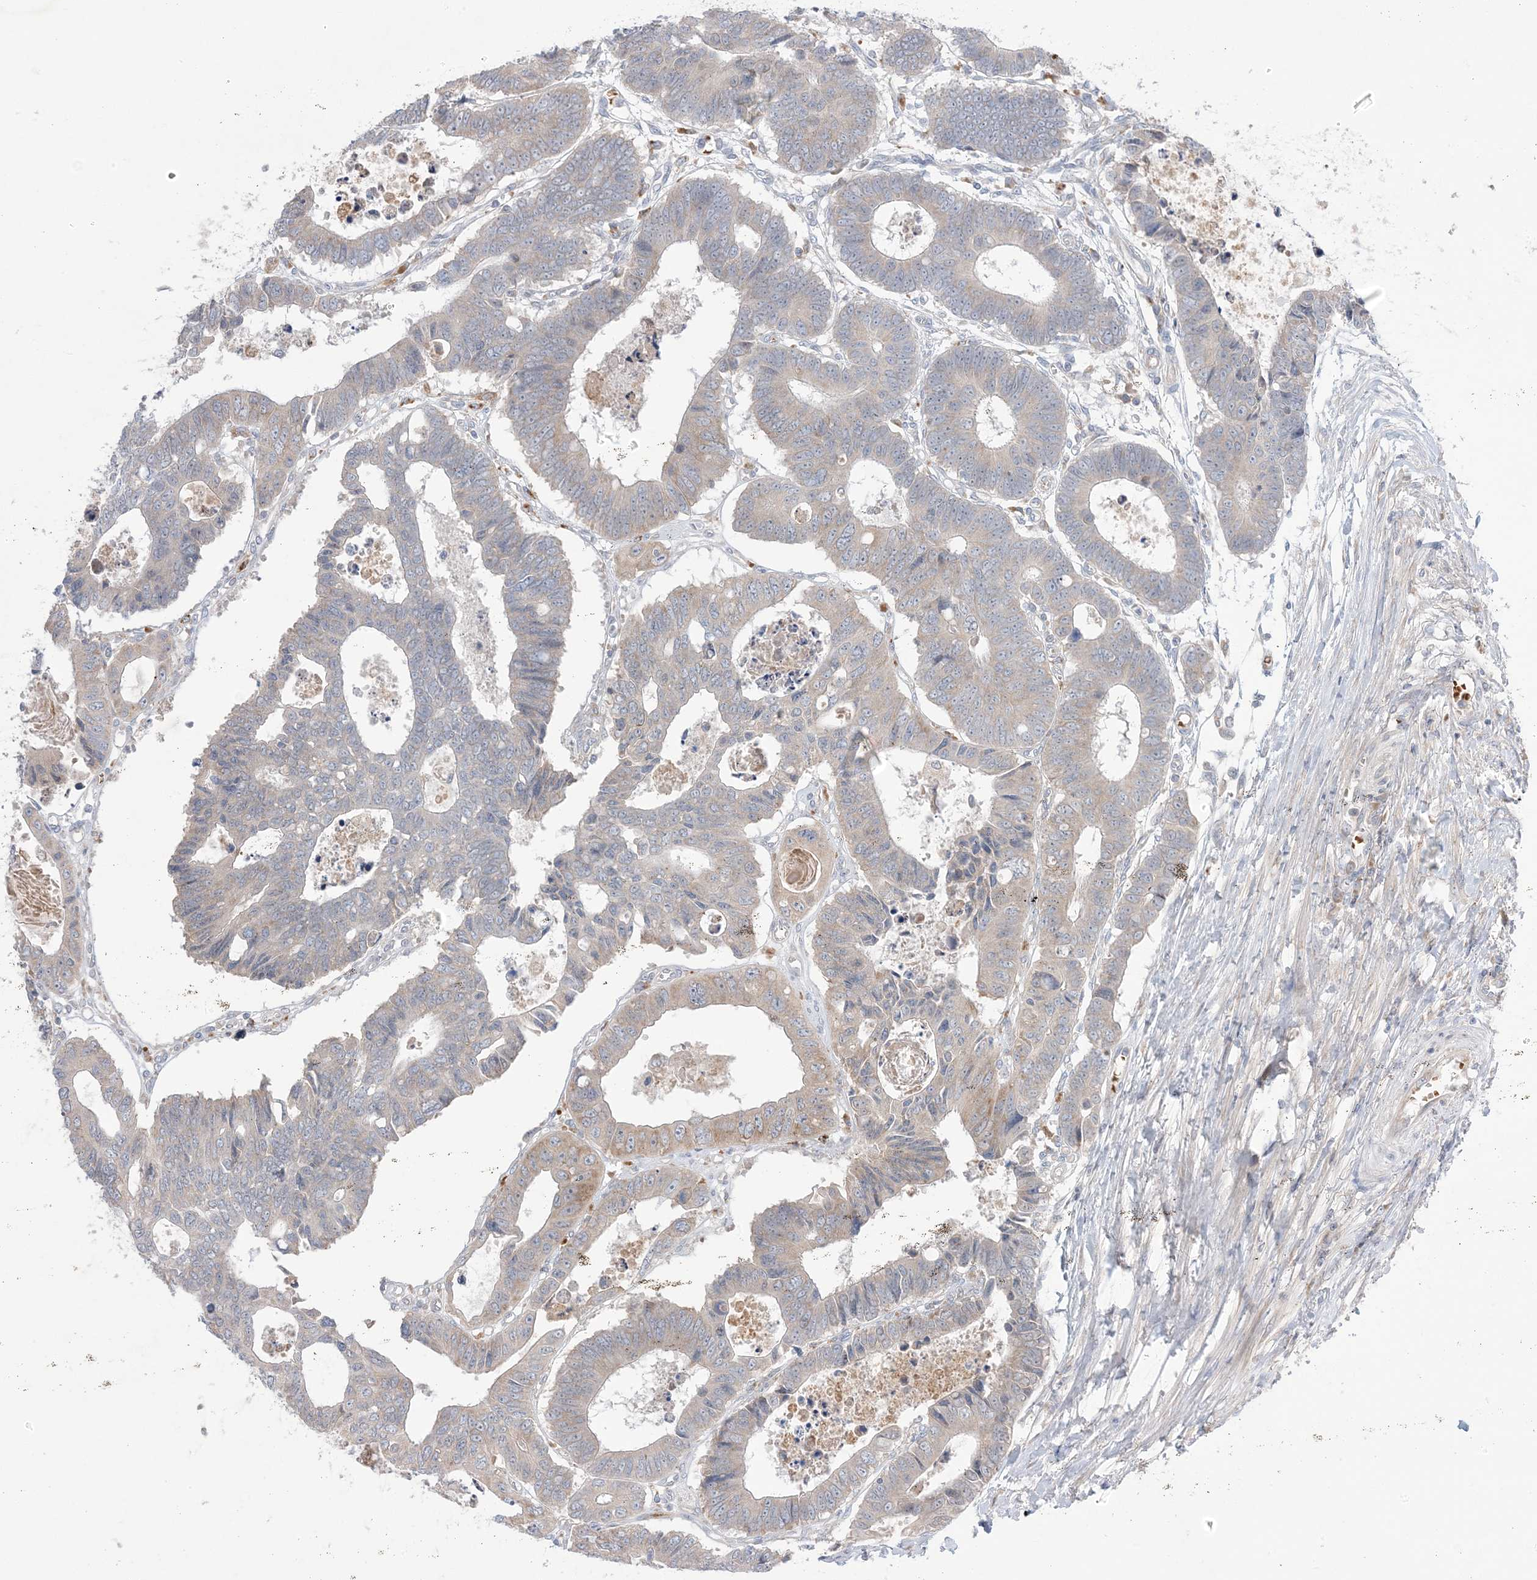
{"staining": {"intensity": "weak", "quantity": "<25%", "location": "cytoplasmic/membranous"}, "tissue": "colorectal cancer", "cell_type": "Tumor cells", "image_type": "cancer", "snomed": [{"axis": "morphology", "description": "Adenocarcinoma, NOS"}, {"axis": "topography", "description": "Rectum"}], "caption": "An image of adenocarcinoma (colorectal) stained for a protein shows no brown staining in tumor cells.", "gene": "MMGT1", "patient": {"sex": "male", "age": 84}}